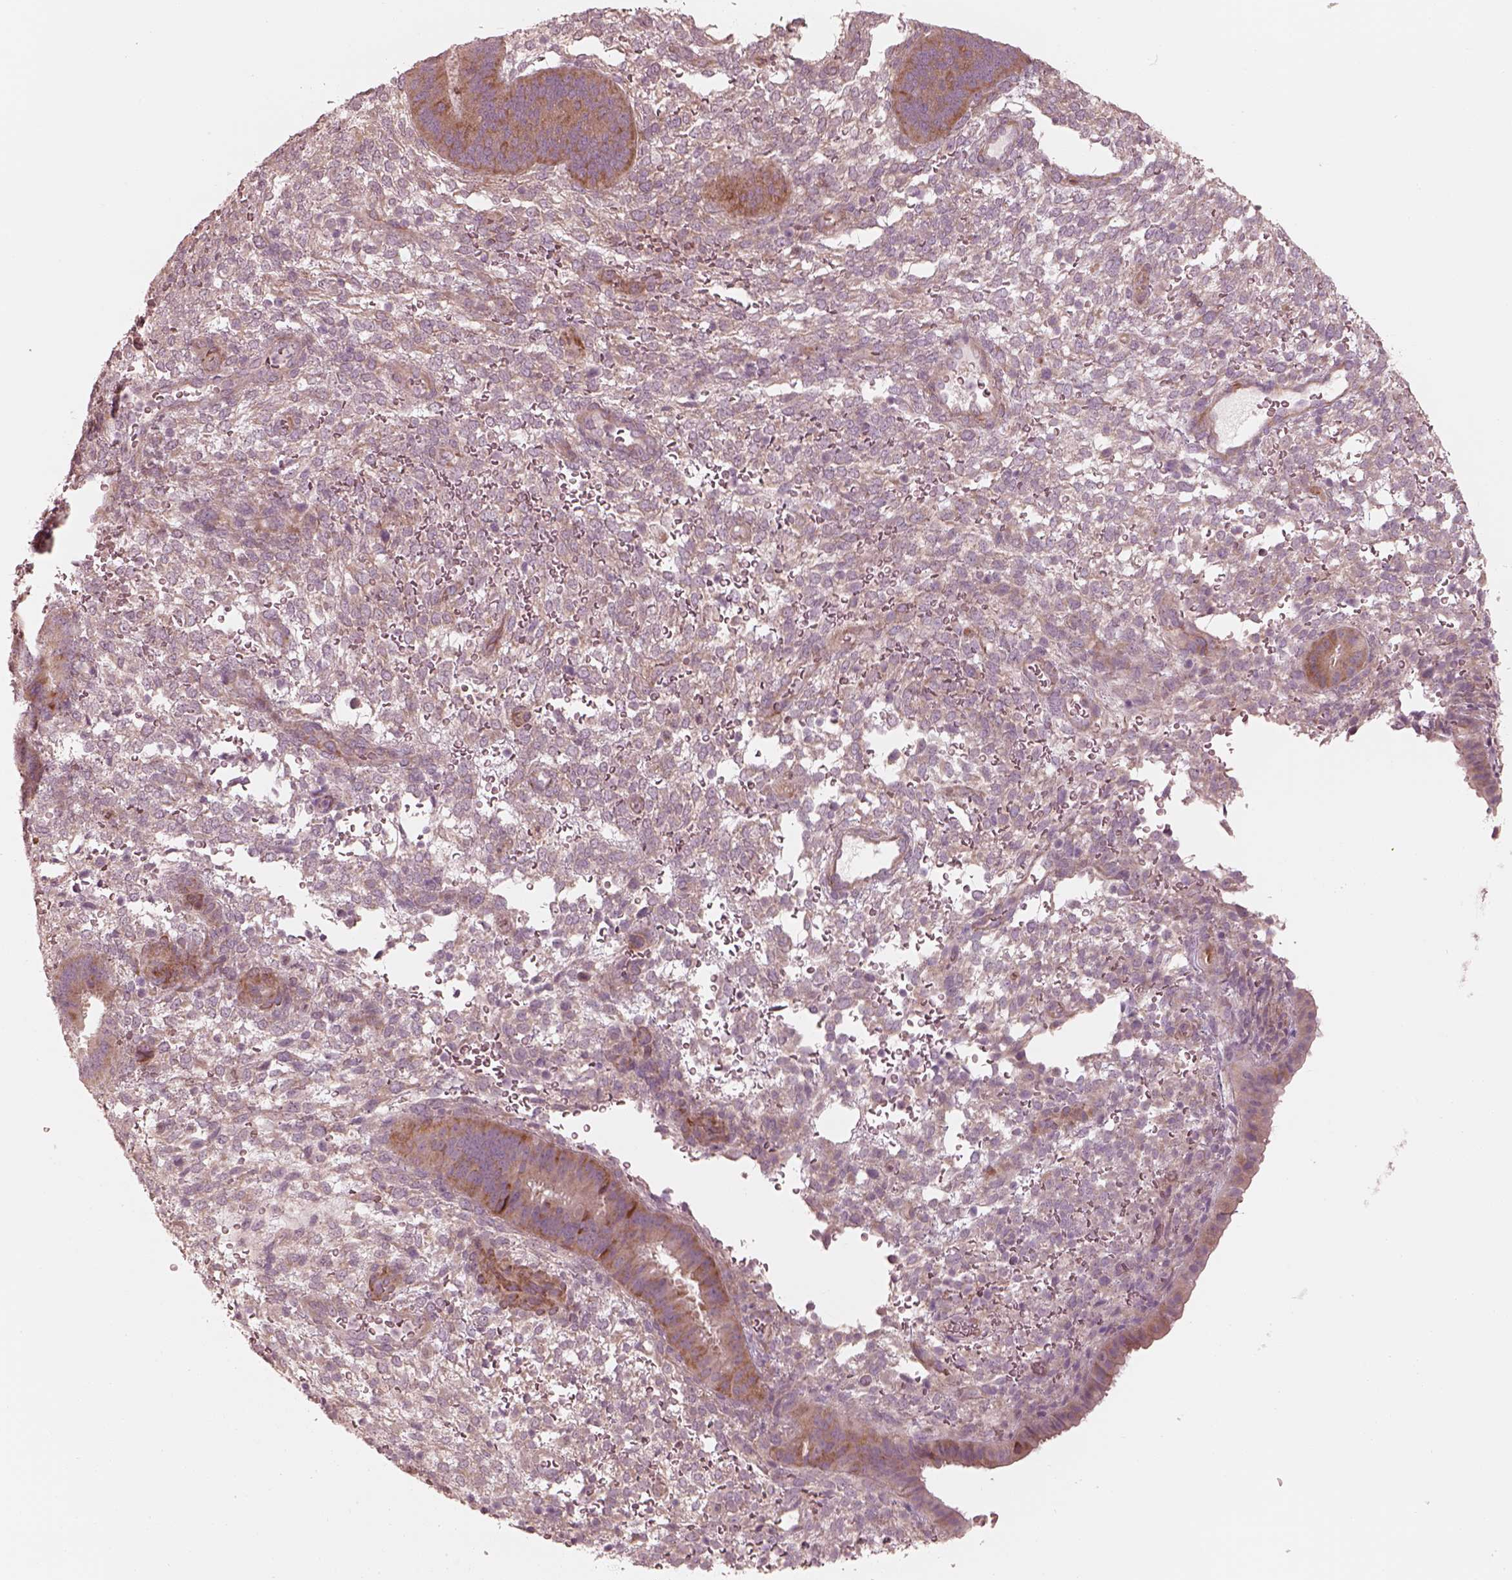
{"staining": {"intensity": "negative", "quantity": "none", "location": "none"}, "tissue": "endometrium", "cell_type": "Cells in endometrial stroma", "image_type": "normal", "snomed": [{"axis": "morphology", "description": "Normal tissue, NOS"}, {"axis": "topography", "description": "Endometrium"}], "caption": "An IHC photomicrograph of unremarkable endometrium is shown. There is no staining in cells in endometrial stroma of endometrium.", "gene": "RAB3C", "patient": {"sex": "female", "age": 39}}